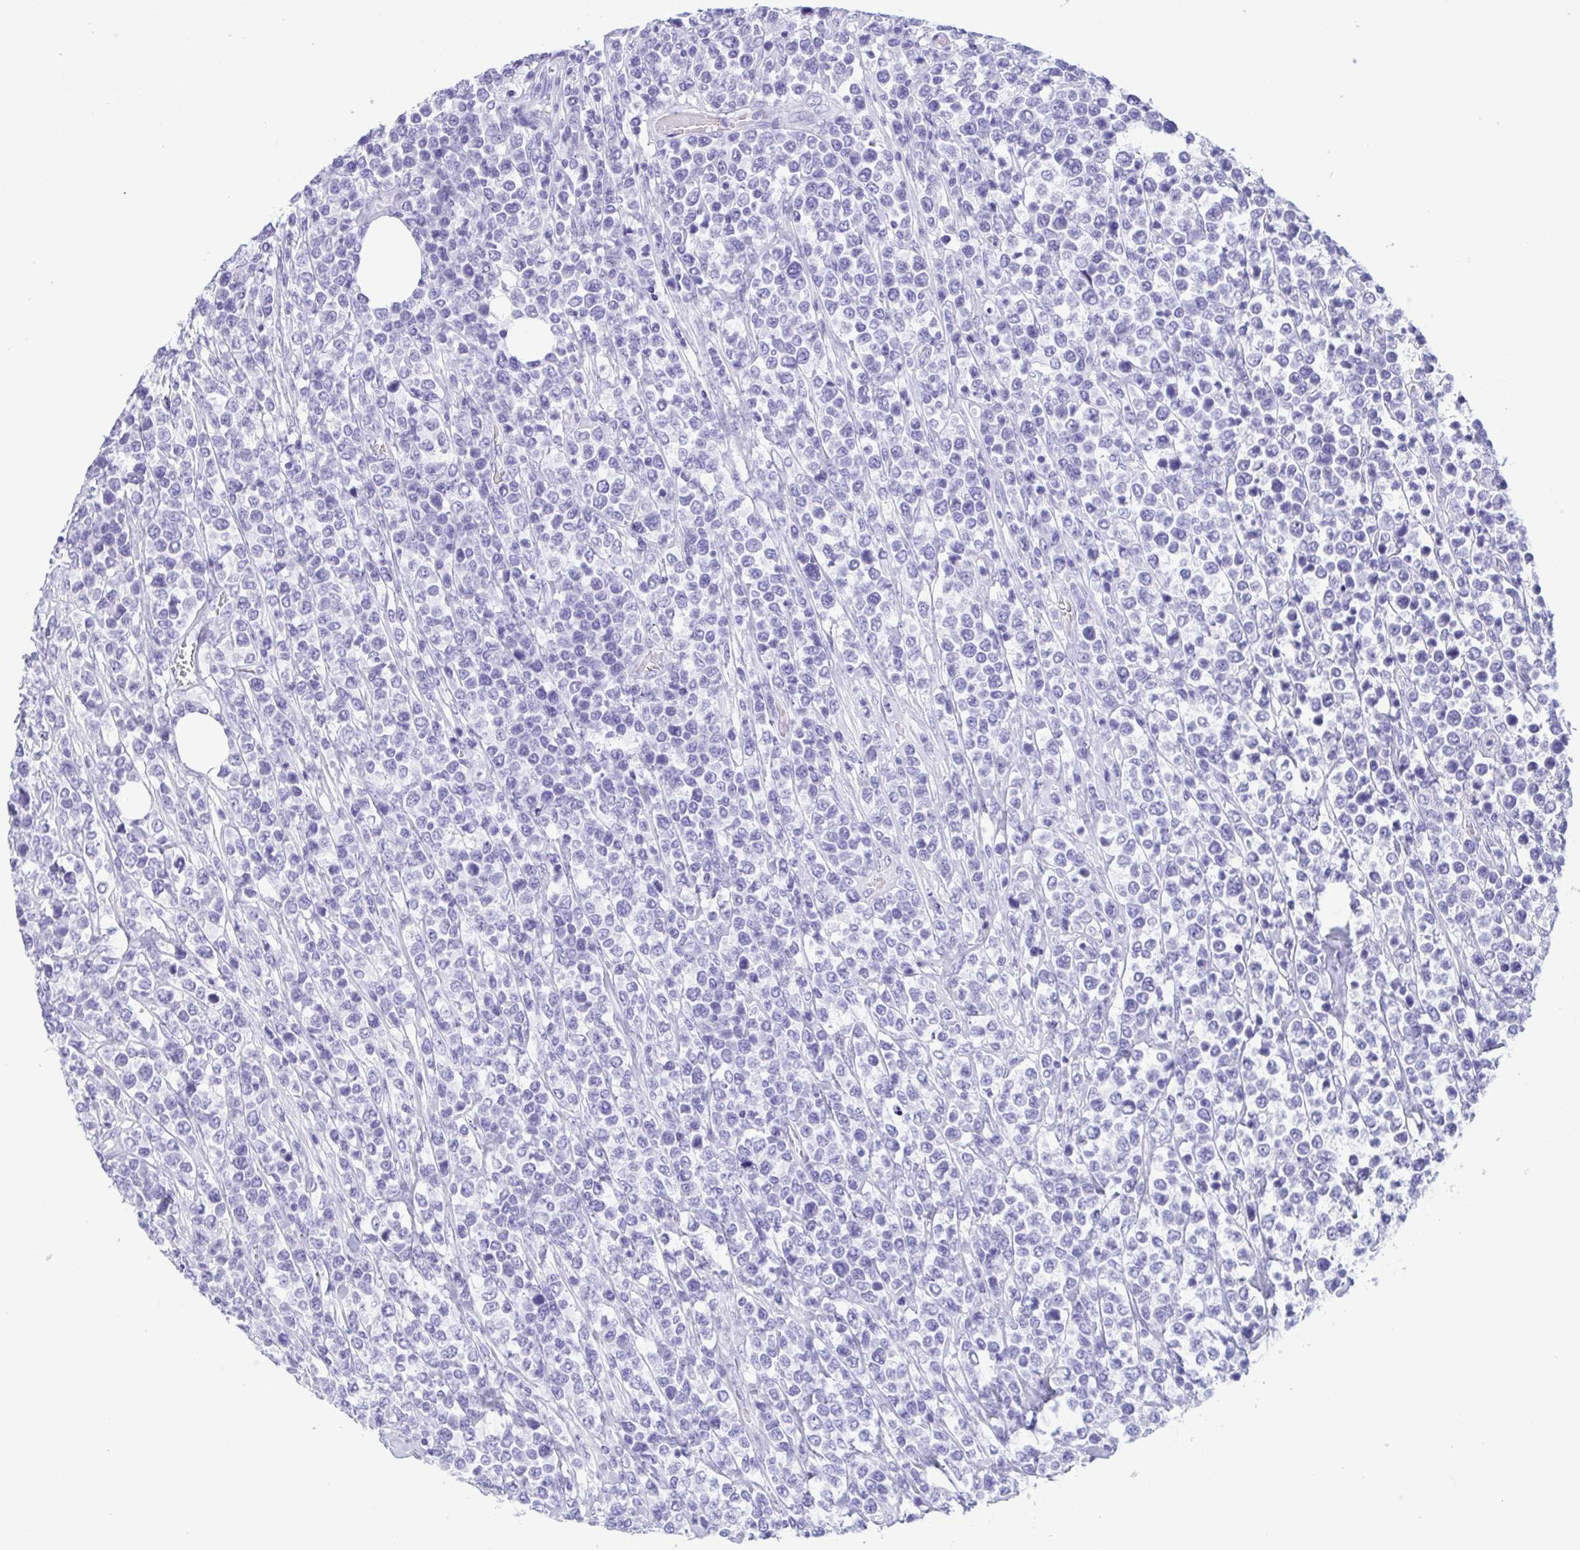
{"staining": {"intensity": "negative", "quantity": "none", "location": "none"}, "tissue": "lymphoma", "cell_type": "Tumor cells", "image_type": "cancer", "snomed": [{"axis": "morphology", "description": "Malignant lymphoma, non-Hodgkin's type, High grade"}, {"axis": "topography", "description": "Soft tissue"}], "caption": "Tumor cells are negative for protein expression in human high-grade malignant lymphoma, non-Hodgkin's type. (Stains: DAB (3,3'-diaminobenzidine) immunohistochemistry (IHC) with hematoxylin counter stain, Microscopy: brightfield microscopy at high magnification).", "gene": "TSPY2", "patient": {"sex": "female", "age": 56}}